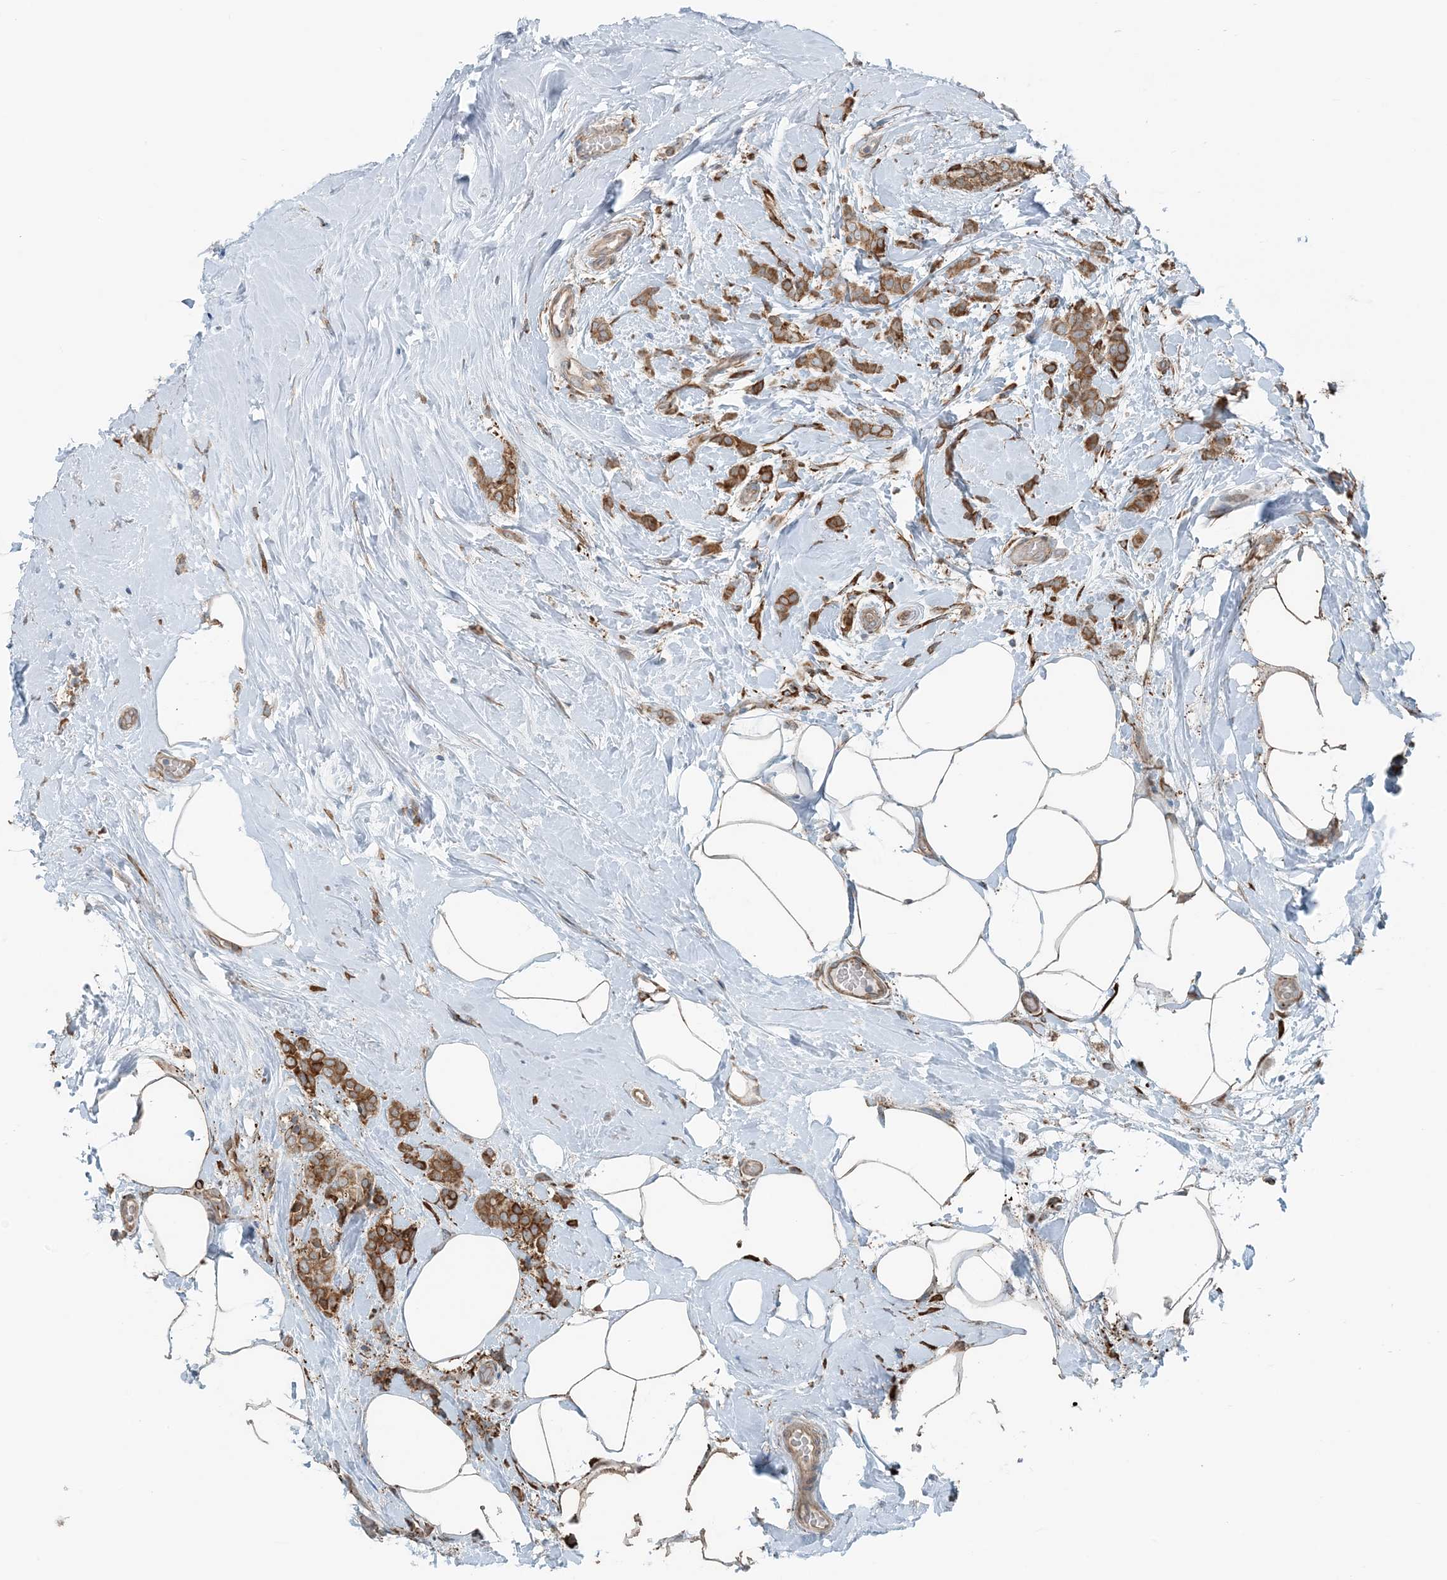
{"staining": {"intensity": "moderate", "quantity": ">75%", "location": "cytoplasmic/membranous"}, "tissue": "breast cancer", "cell_type": "Tumor cells", "image_type": "cancer", "snomed": [{"axis": "morphology", "description": "Lobular carcinoma, in situ"}, {"axis": "morphology", "description": "Lobular carcinoma"}, {"axis": "topography", "description": "Breast"}], "caption": "High-power microscopy captured an immunohistochemistry (IHC) micrograph of breast cancer, revealing moderate cytoplasmic/membranous staining in about >75% of tumor cells. Using DAB (brown) and hematoxylin (blue) stains, captured at high magnification using brightfield microscopy.", "gene": "CERKL", "patient": {"sex": "female", "age": 41}}